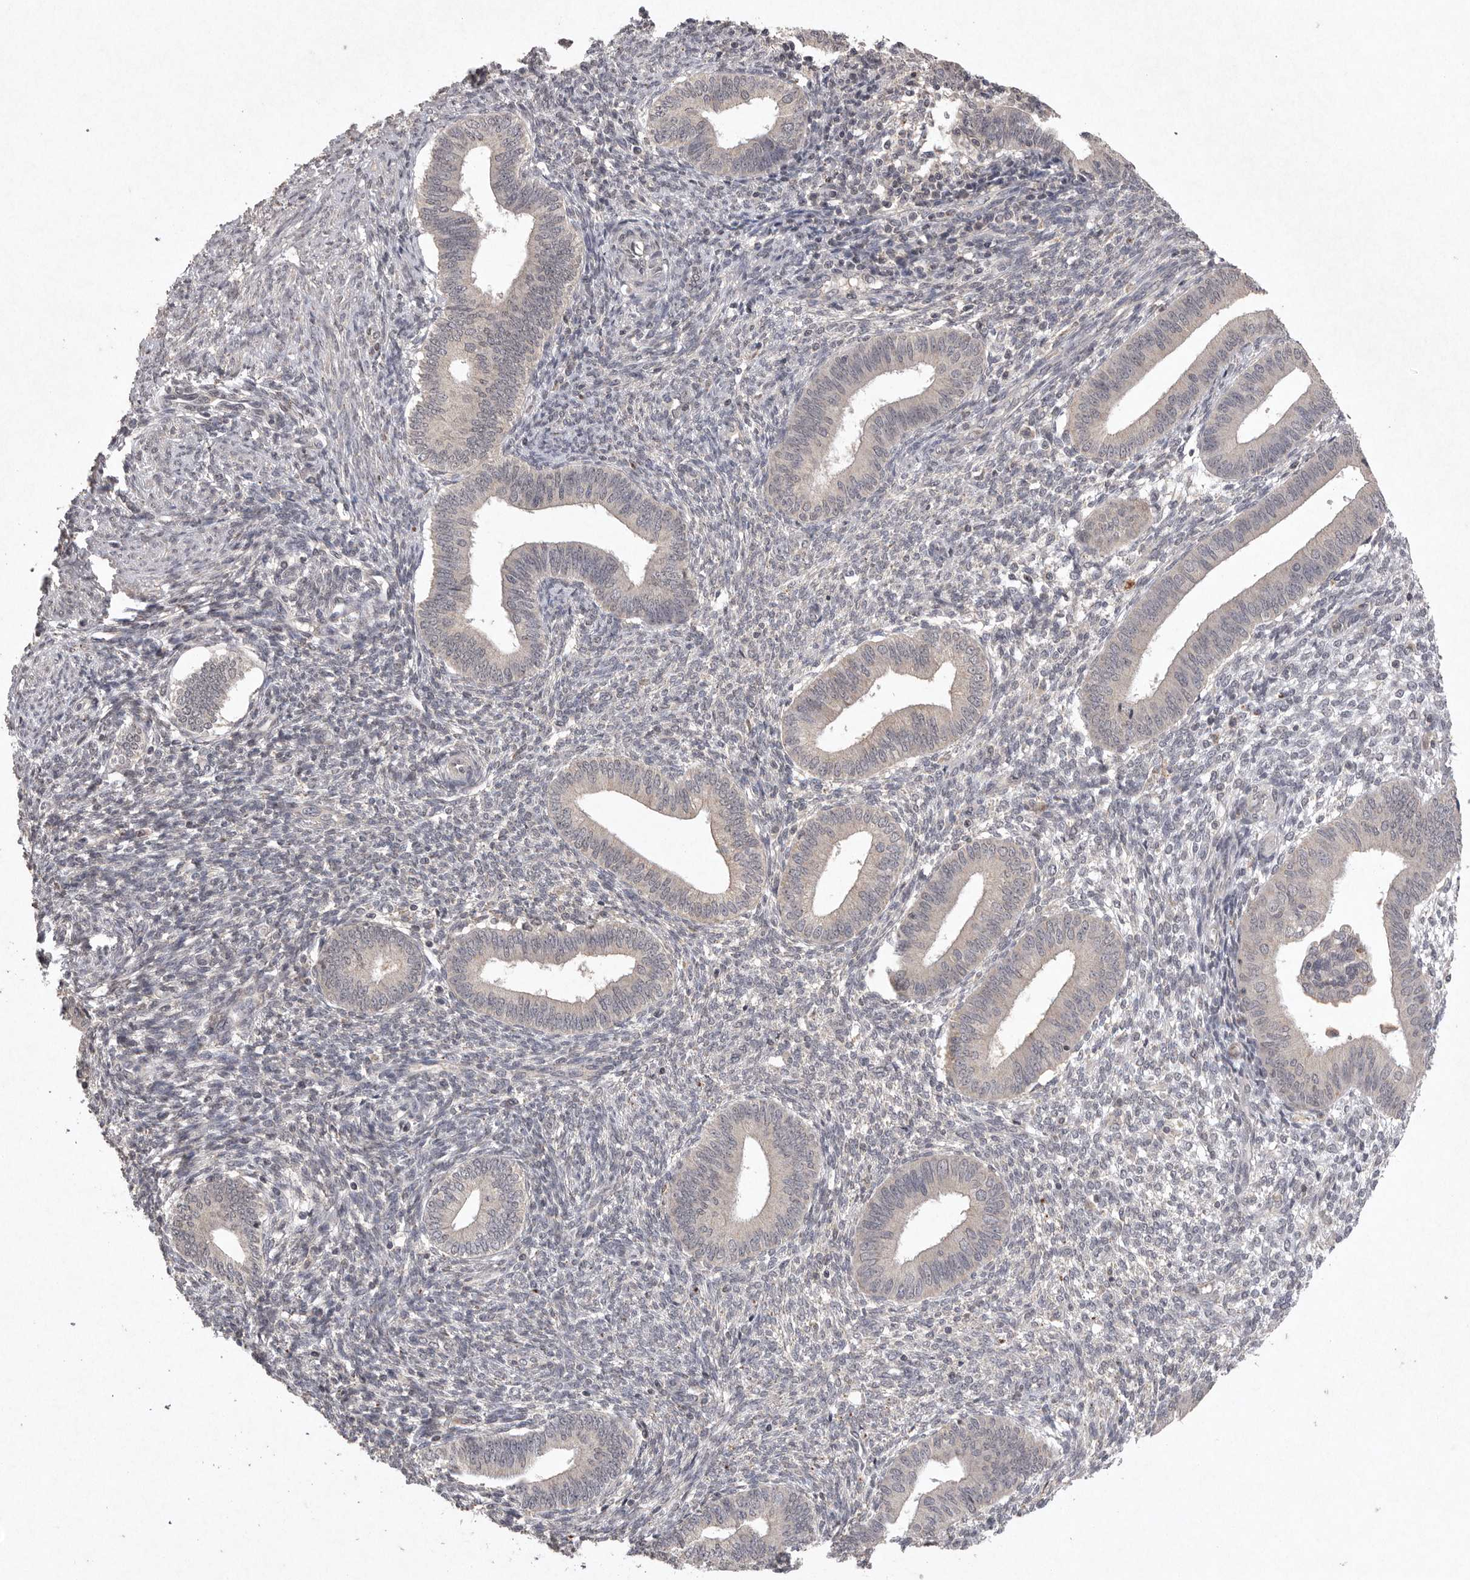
{"staining": {"intensity": "negative", "quantity": "none", "location": "none"}, "tissue": "endometrium", "cell_type": "Cells in endometrial stroma", "image_type": "normal", "snomed": [{"axis": "morphology", "description": "Normal tissue, NOS"}, {"axis": "topography", "description": "Endometrium"}], "caption": "The immunohistochemistry image has no significant staining in cells in endometrial stroma of endometrium. (DAB (3,3'-diaminobenzidine) immunohistochemistry (IHC), high magnification).", "gene": "APLNR", "patient": {"sex": "female", "age": 46}}